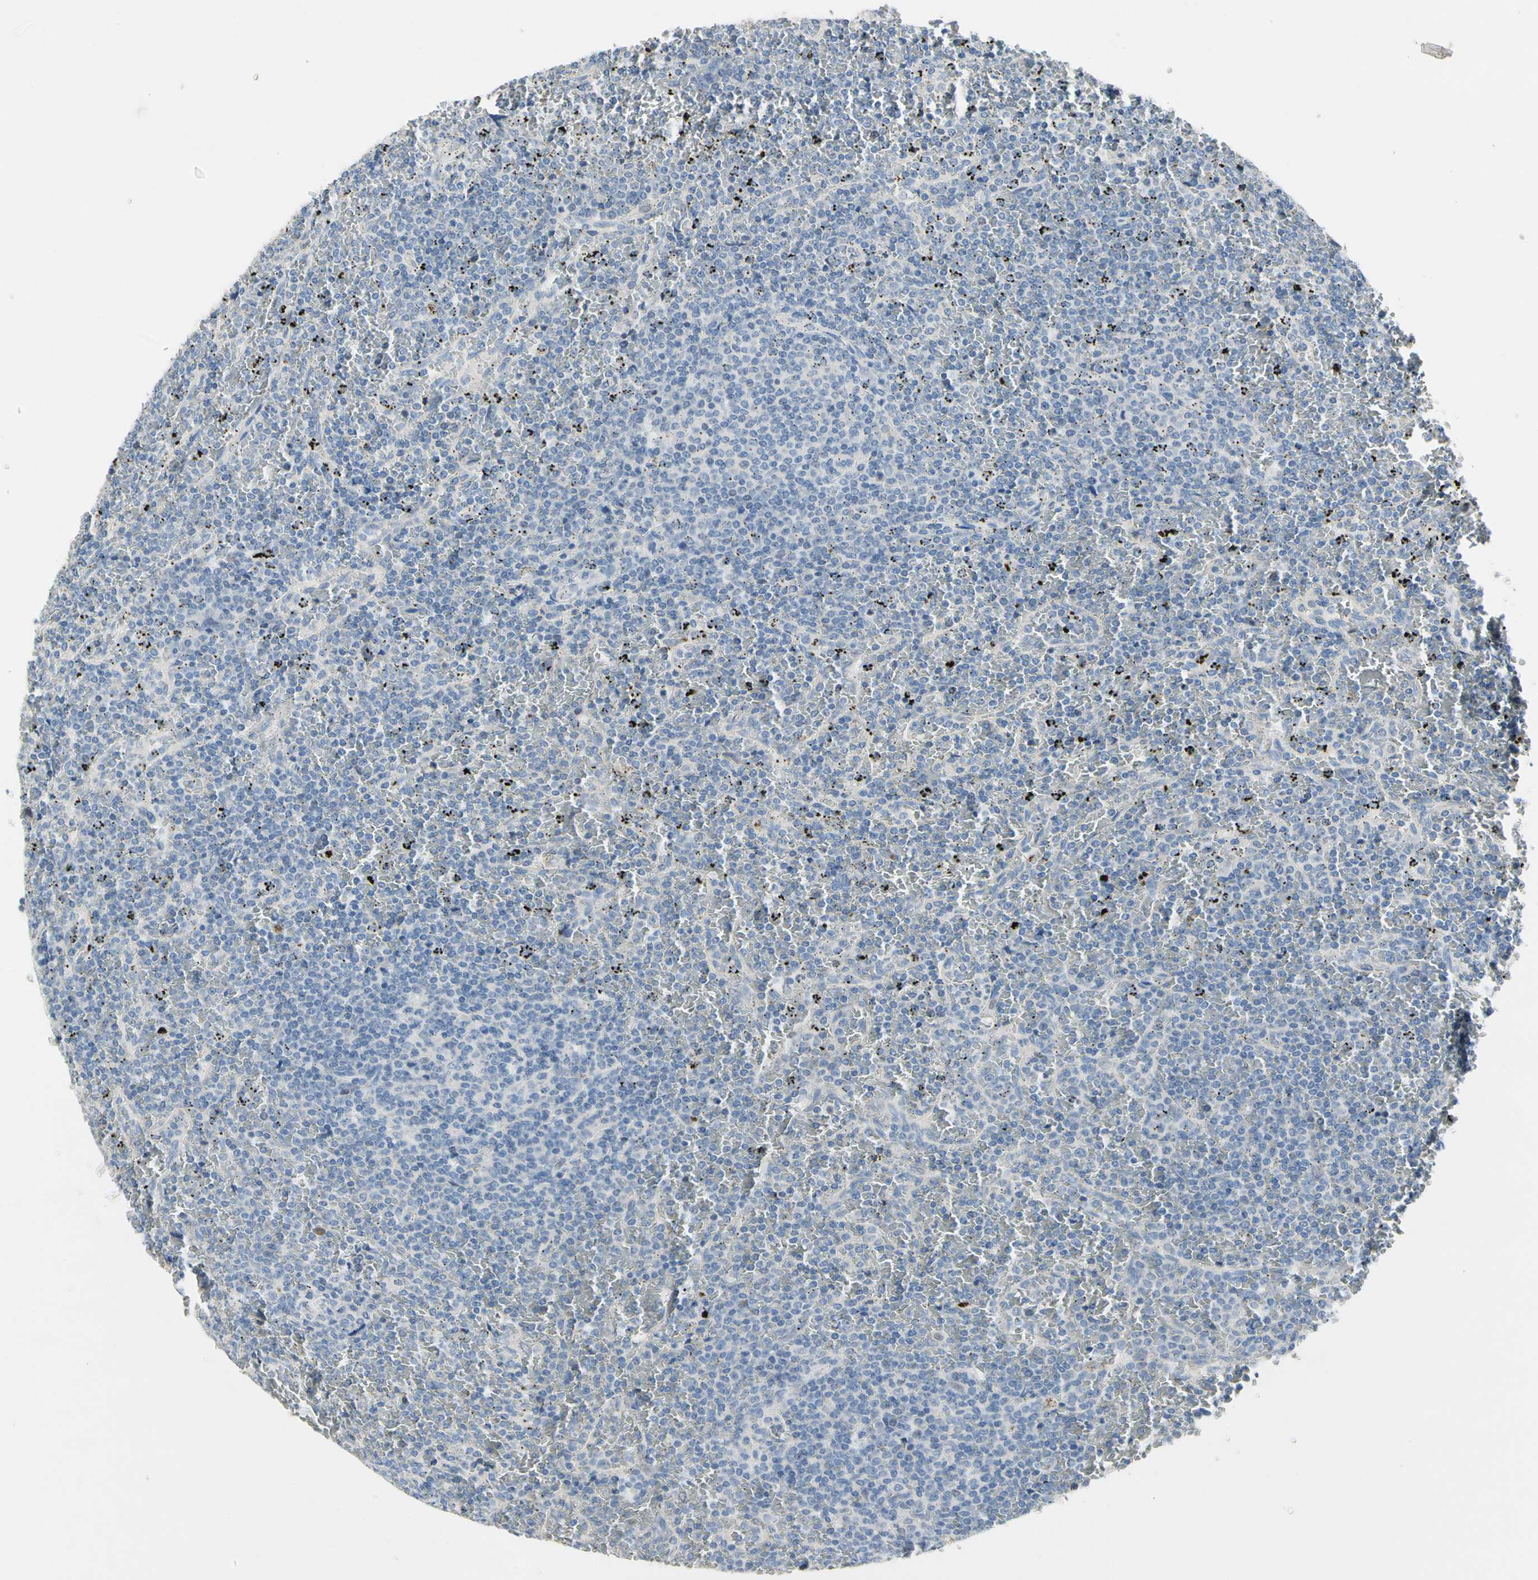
{"staining": {"intensity": "negative", "quantity": "none", "location": "none"}, "tissue": "lymphoma", "cell_type": "Tumor cells", "image_type": "cancer", "snomed": [{"axis": "morphology", "description": "Malignant lymphoma, non-Hodgkin's type, Low grade"}, {"axis": "topography", "description": "Spleen"}], "caption": "Human lymphoma stained for a protein using immunohistochemistry (IHC) reveals no expression in tumor cells.", "gene": "ECRG4", "patient": {"sex": "female", "age": 77}}